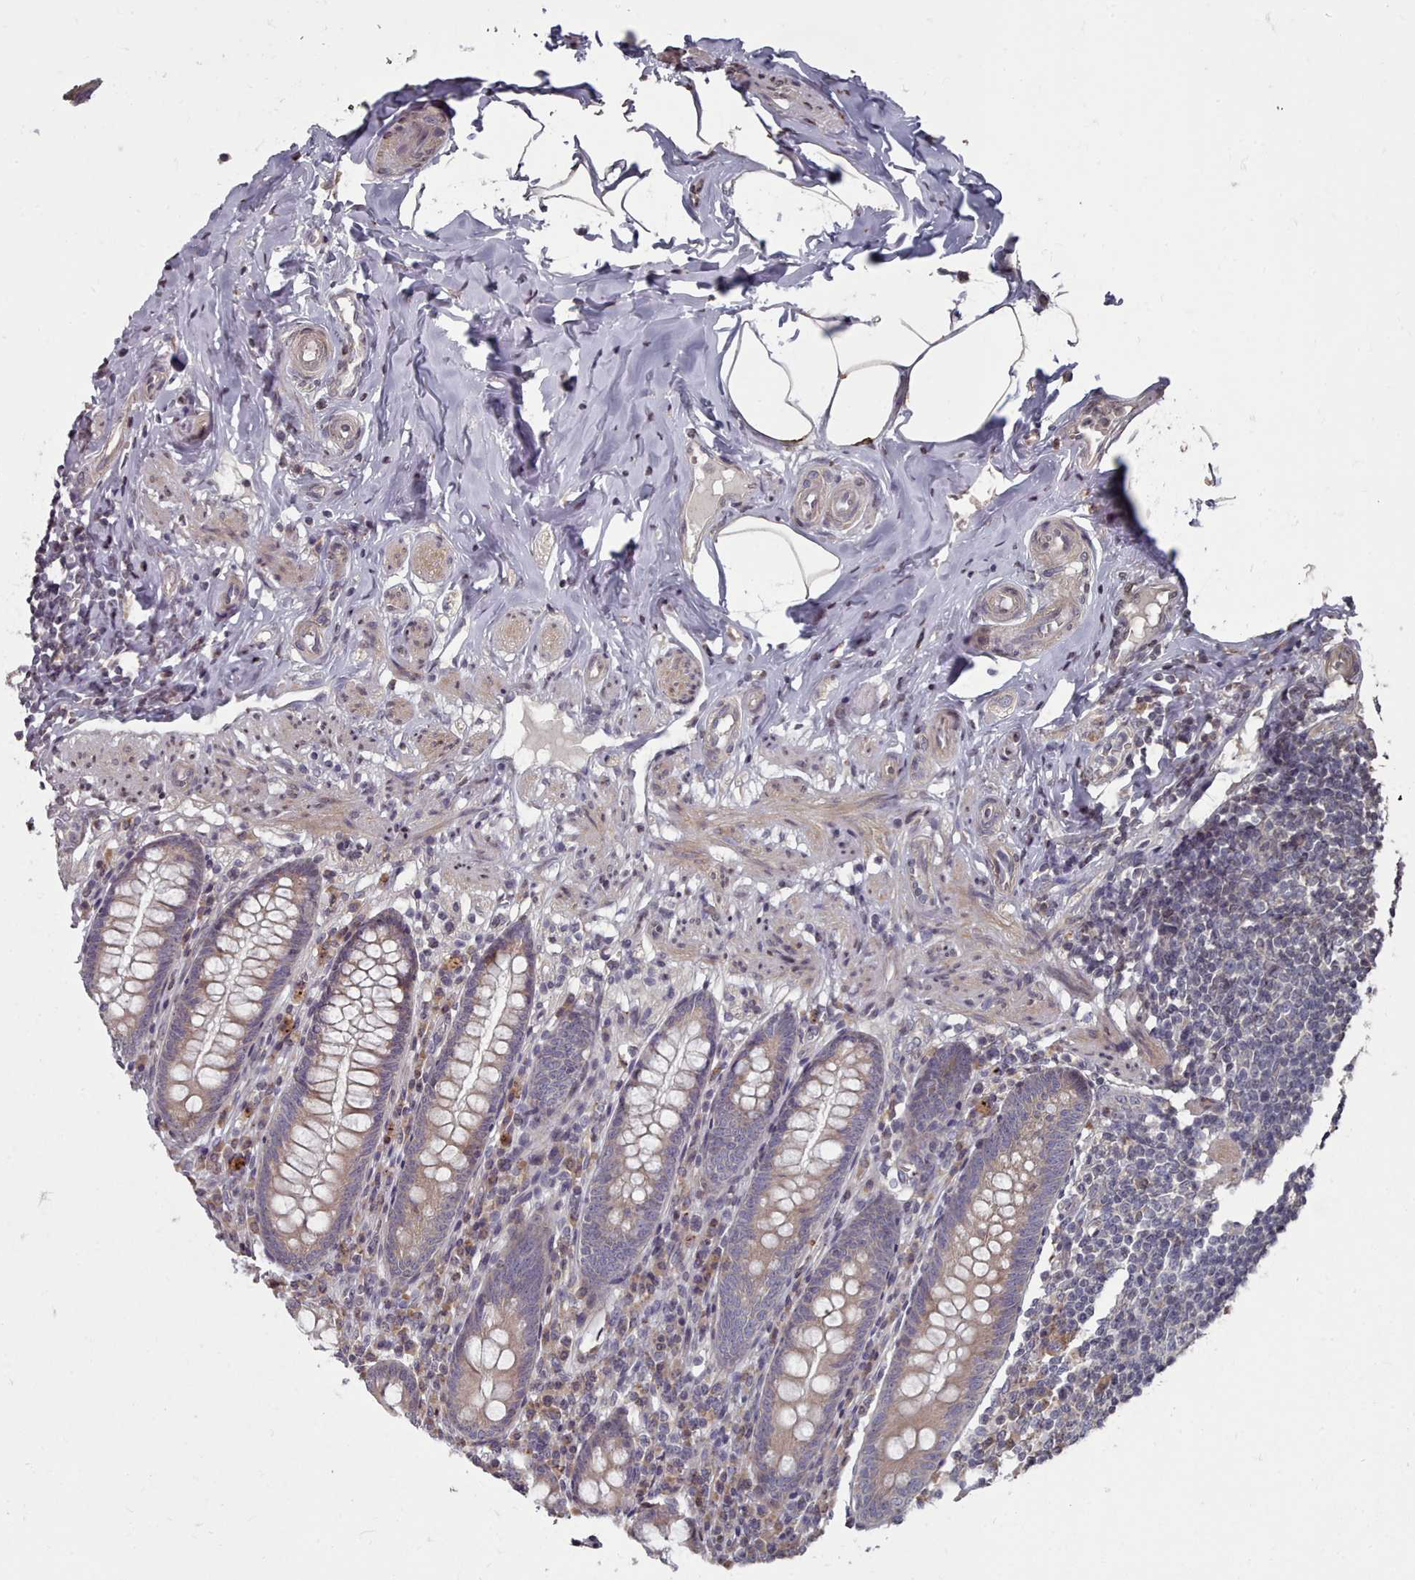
{"staining": {"intensity": "weak", "quantity": ">75%", "location": "cytoplasmic/membranous"}, "tissue": "appendix", "cell_type": "Glandular cells", "image_type": "normal", "snomed": [{"axis": "morphology", "description": "Normal tissue, NOS"}, {"axis": "topography", "description": "Appendix"}], "caption": "IHC histopathology image of normal appendix: human appendix stained using immunohistochemistry (IHC) demonstrates low levels of weak protein expression localized specifically in the cytoplasmic/membranous of glandular cells, appearing as a cytoplasmic/membranous brown color.", "gene": "ACKR3", "patient": {"sex": "male", "age": 55}}